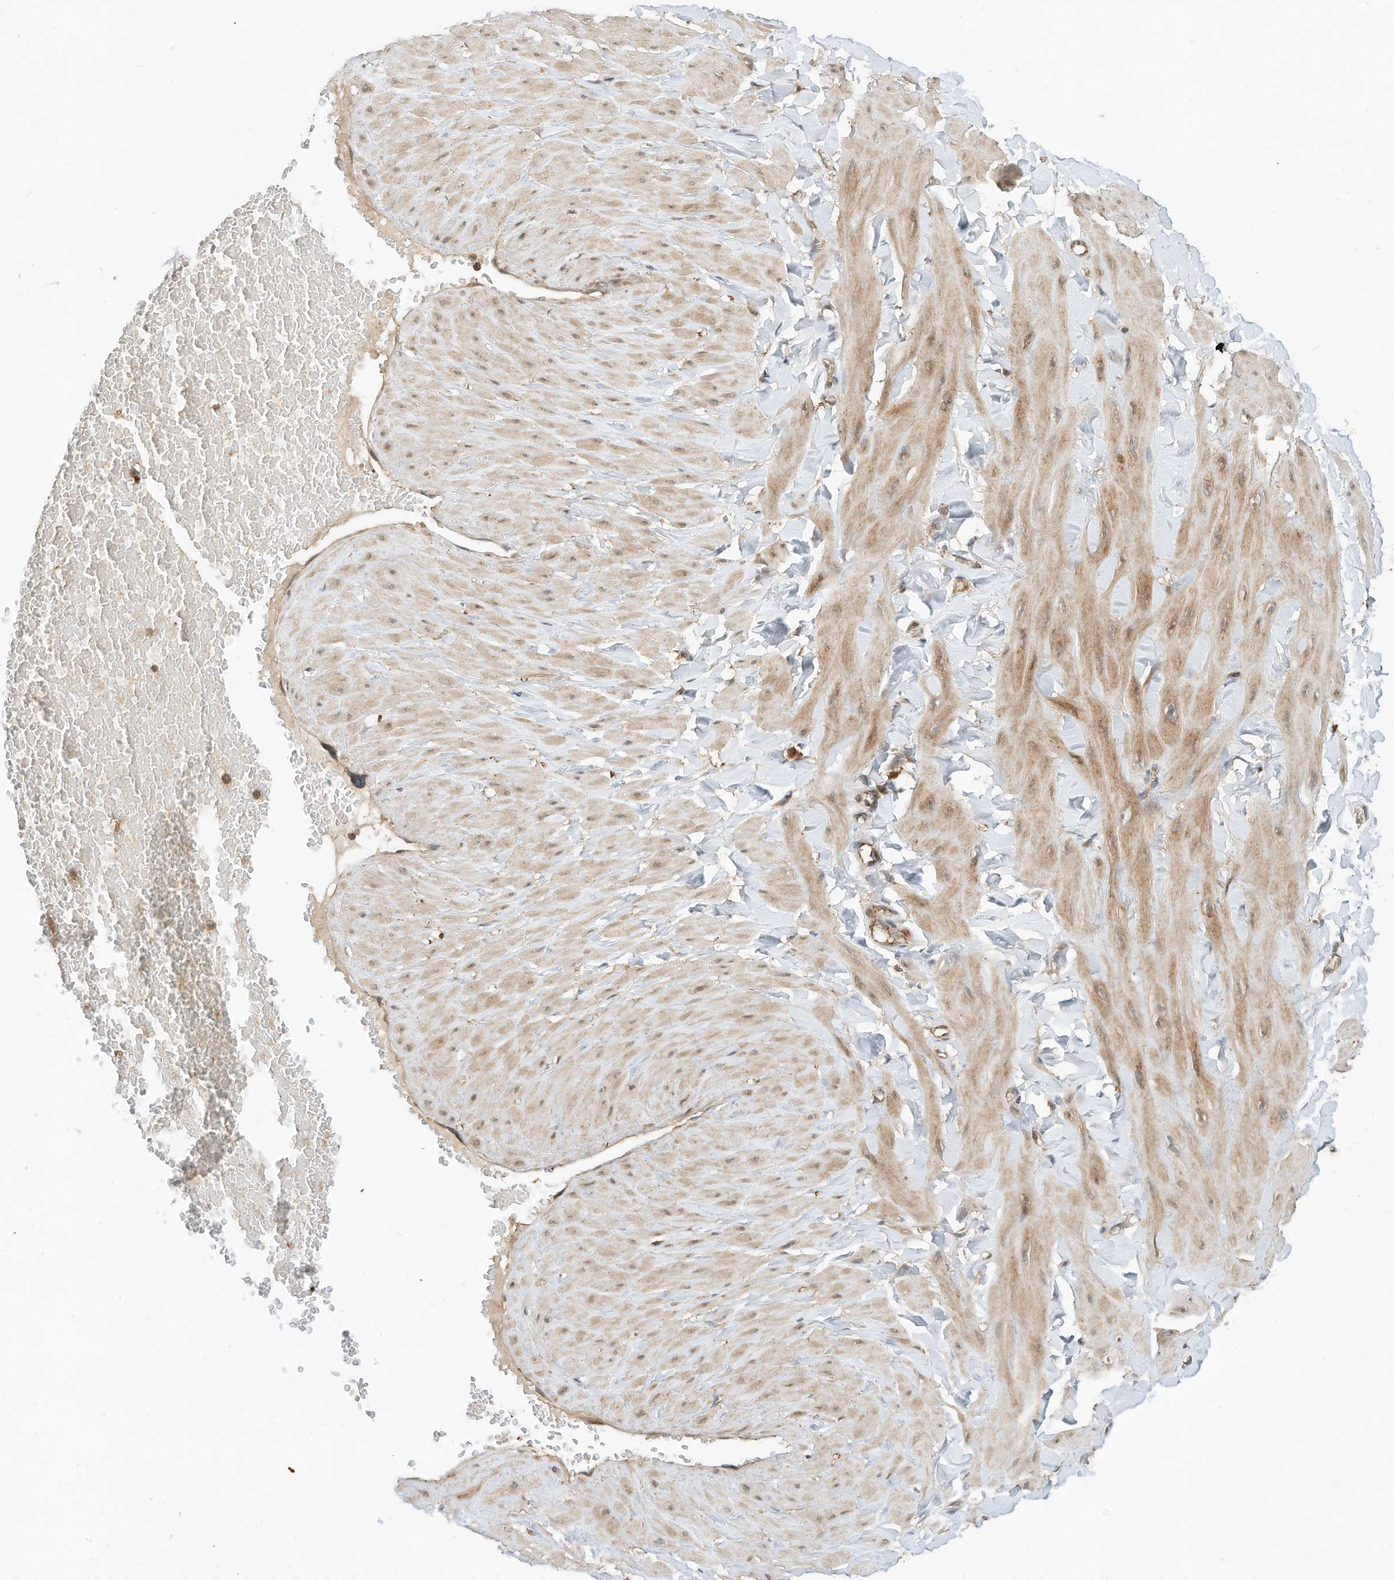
{"staining": {"intensity": "moderate", "quantity": "25%-75%", "location": "cytoplasmic/membranous"}, "tissue": "adipose tissue", "cell_type": "Adipocytes", "image_type": "normal", "snomed": [{"axis": "morphology", "description": "Normal tissue, NOS"}, {"axis": "topography", "description": "Adipose tissue"}, {"axis": "topography", "description": "Vascular tissue"}, {"axis": "topography", "description": "Peripheral nerve tissue"}], "caption": "Immunohistochemistry (IHC) histopathology image of benign human adipose tissue stained for a protein (brown), which shows medium levels of moderate cytoplasmic/membranous expression in about 25%-75% of adipocytes.", "gene": "CPAMD8", "patient": {"sex": "male", "age": 25}}